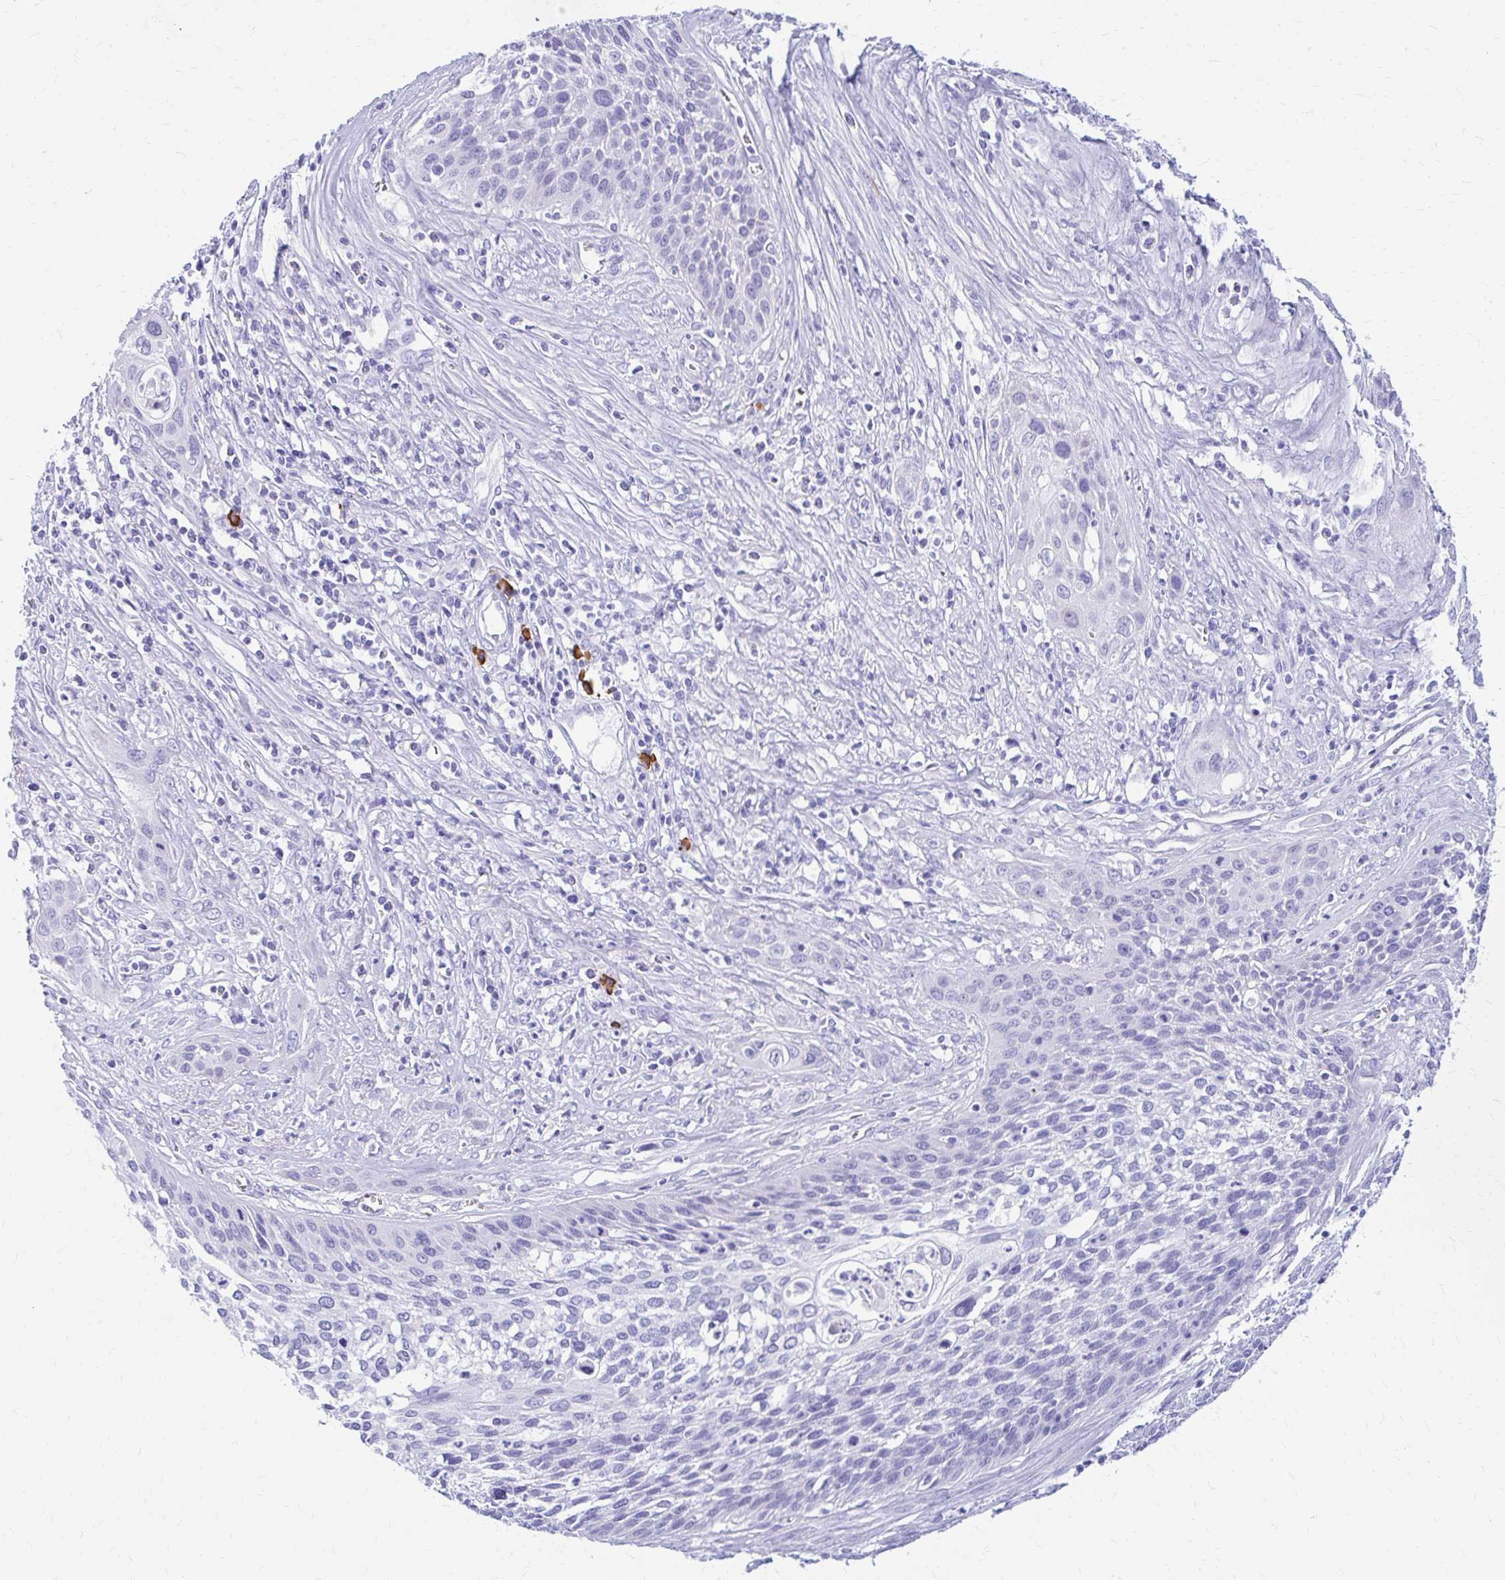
{"staining": {"intensity": "negative", "quantity": "none", "location": "none"}, "tissue": "cervical cancer", "cell_type": "Tumor cells", "image_type": "cancer", "snomed": [{"axis": "morphology", "description": "Squamous cell carcinoma, NOS"}, {"axis": "topography", "description": "Cervix"}], "caption": "IHC histopathology image of neoplastic tissue: squamous cell carcinoma (cervical) stained with DAB shows no significant protein staining in tumor cells. (DAB IHC visualized using brightfield microscopy, high magnification).", "gene": "NSG2", "patient": {"sex": "female", "age": 34}}